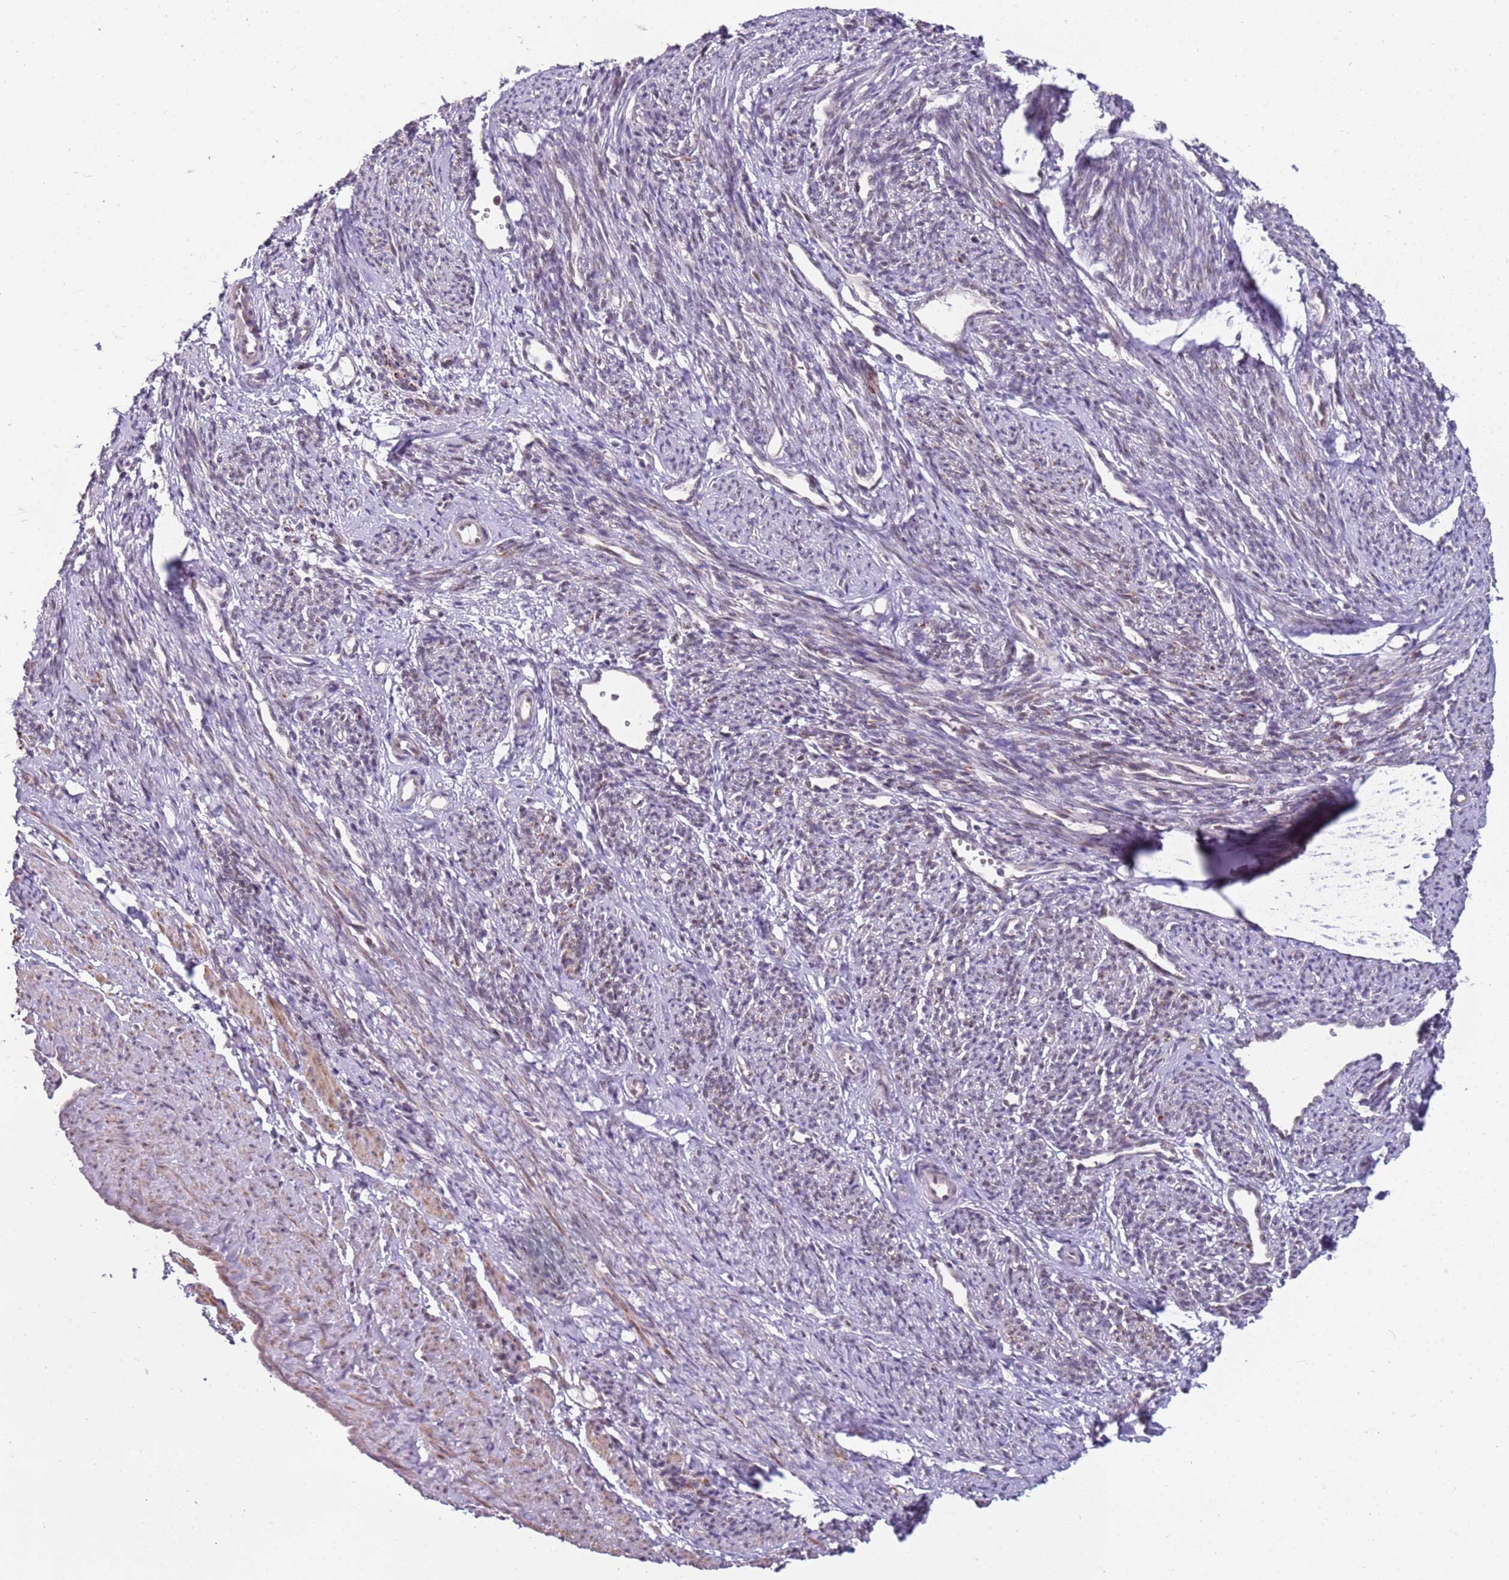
{"staining": {"intensity": "moderate", "quantity": "25%-75%", "location": "cytoplasmic/membranous,nuclear"}, "tissue": "smooth muscle", "cell_type": "Smooth muscle cells", "image_type": "normal", "snomed": [{"axis": "morphology", "description": "Normal tissue, NOS"}, {"axis": "topography", "description": "Smooth muscle"}, {"axis": "topography", "description": "Uterus"}], "caption": "Immunohistochemistry (IHC) histopathology image of benign smooth muscle: smooth muscle stained using immunohistochemistry (IHC) demonstrates medium levels of moderate protein expression localized specifically in the cytoplasmic/membranous,nuclear of smooth muscle cells, appearing as a cytoplasmic/membranous,nuclear brown color.", "gene": "UCMA", "patient": {"sex": "female", "age": 59}}